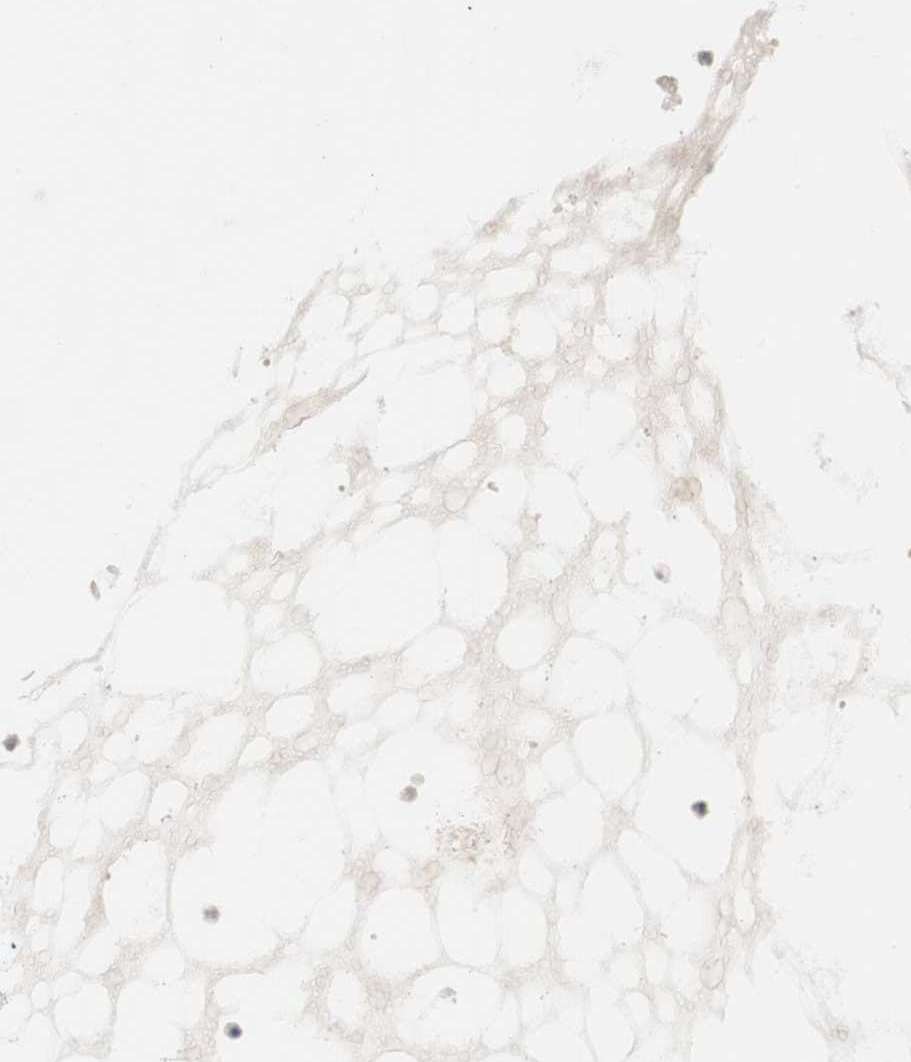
{"staining": {"intensity": "weak", "quantity": "<25%", "location": "cytoplasmic/membranous"}, "tissue": "ovarian cancer", "cell_type": "Tumor cells", "image_type": "cancer", "snomed": [{"axis": "morphology", "description": "Carcinoma, NOS"}, {"axis": "morphology", "description": "Carcinoma, endometroid"}, {"axis": "topography", "description": "Ovary"}], "caption": "This photomicrograph is of ovarian cancer (endometroid carcinoma) stained with IHC to label a protein in brown with the nuclei are counter-stained blue. There is no positivity in tumor cells.", "gene": "GALT", "patient": {"sex": "female", "age": 50}}